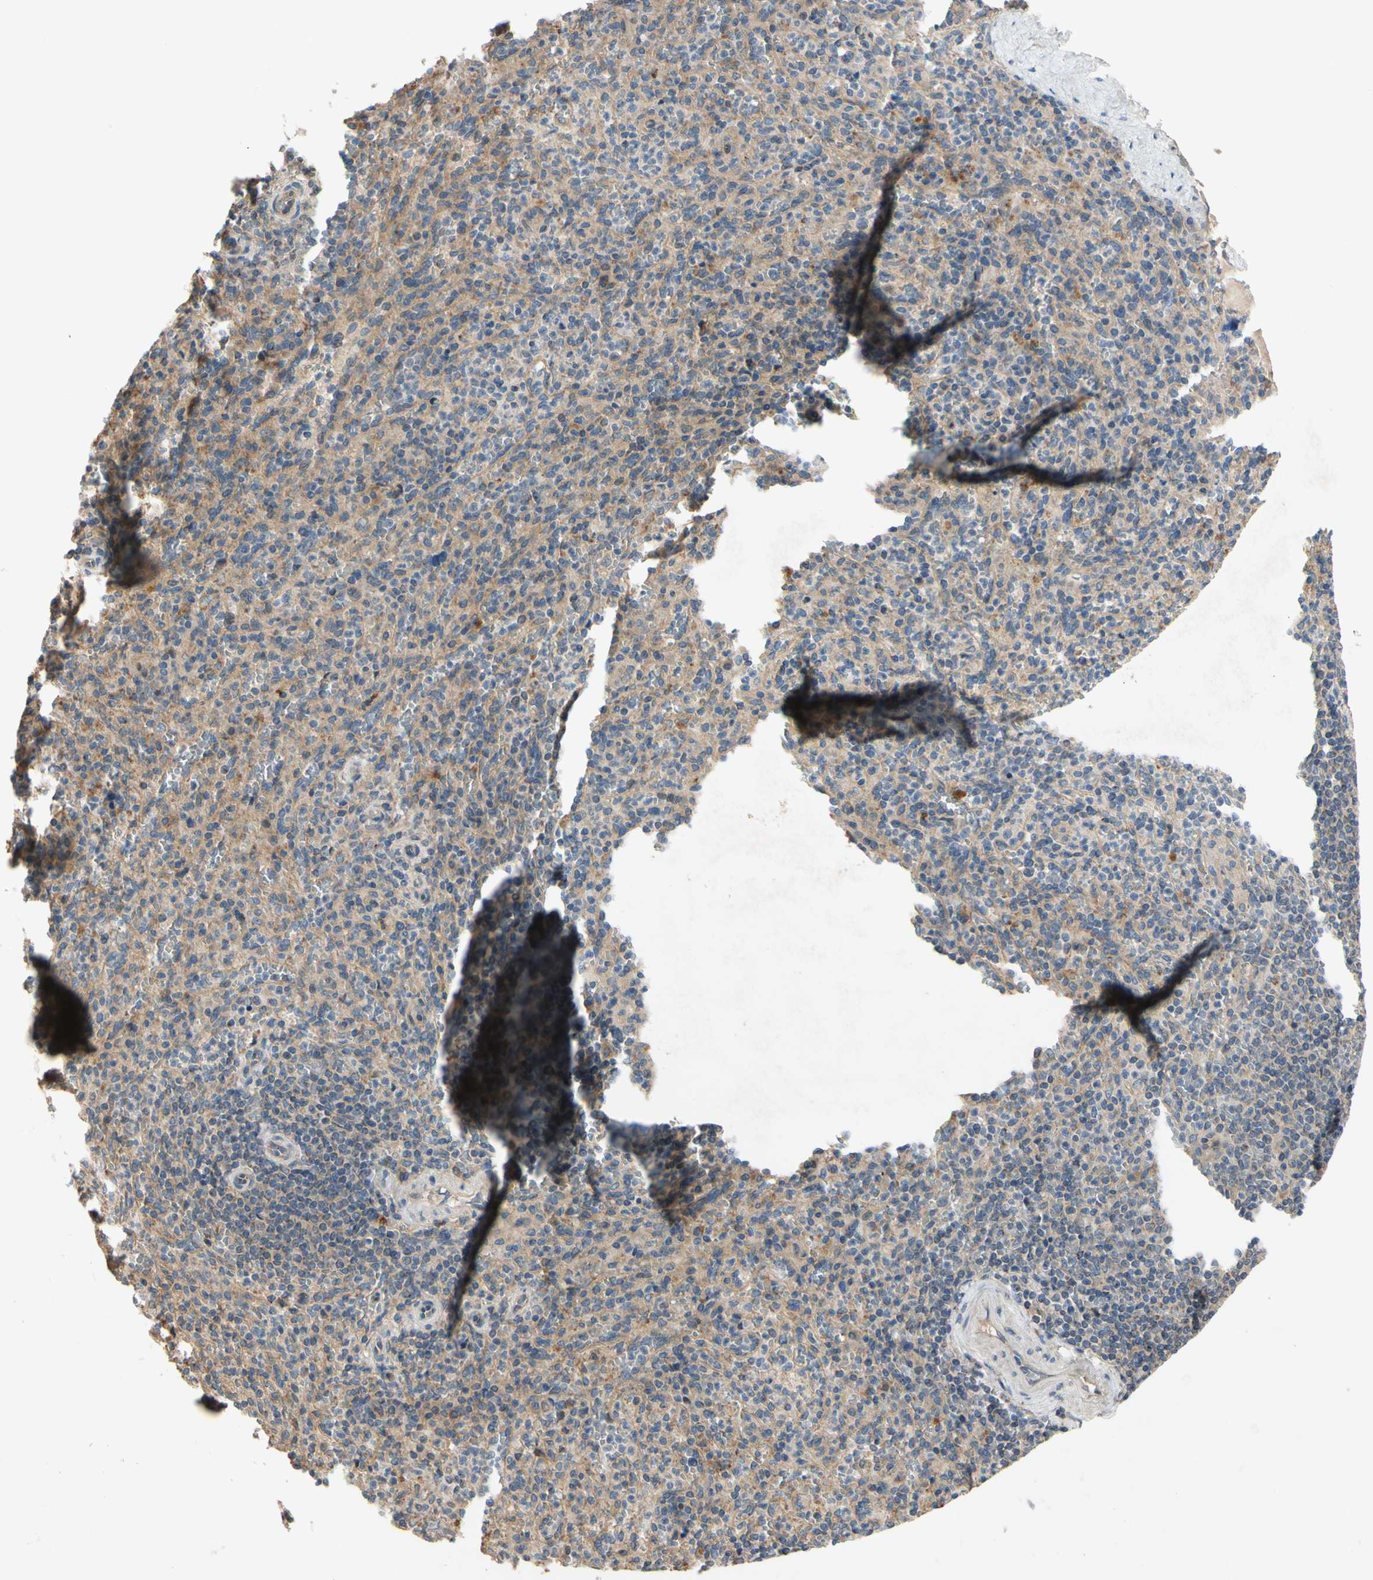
{"staining": {"intensity": "weak", "quantity": "25%-75%", "location": "cytoplasmic/membranous"}, "tissue": "spleen", "cell_type": "Cells in red pulp", "image_type": "normal", "snomed": [{"axis": "morphology", "description": "Normal tissue, NOS"}, {"axis": "topography", "description": "Spleen"}], "caption": "Weak cytoplasmic/membranous staining for a protein is appreciated in approximately 25%-75% of cells in red pulp of normal spleen using immunohistochemistry (IHC).", "gene": "MBTPS2", "patient": {"sex": "male", "age": 36}}